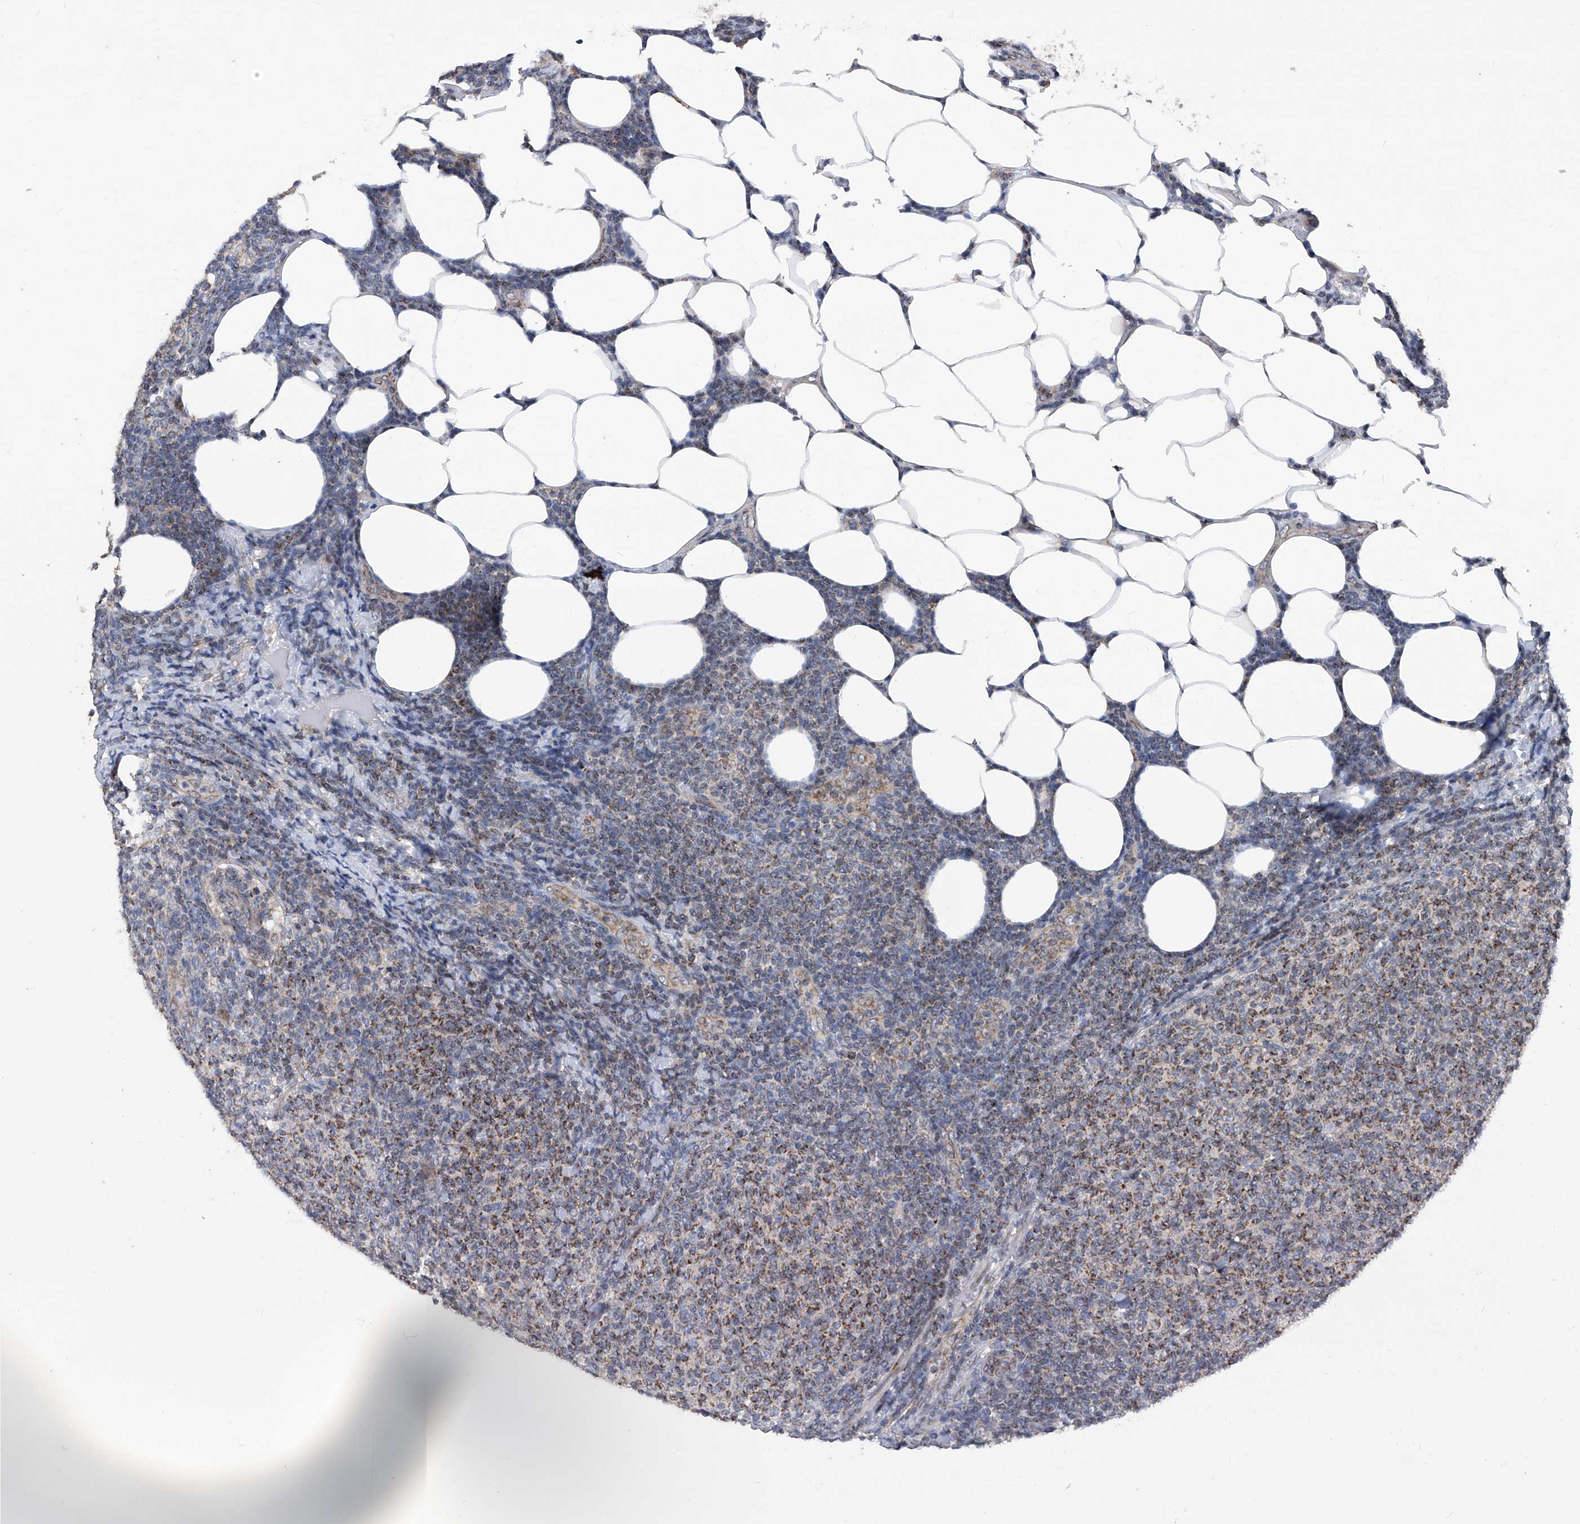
{"staining": {"intensity": "moderate", "quantity": ">75%", "location": "cytoplasmic/membranous"}, "tissue": "lymphoma", "cell_type": "Tumor cells", "image_type": "cancer", "snomed": [{"axis": "morphology", "description": "Malignant lymphoma, non-Hodgkin's type, Low grade"}, {"axis": "topography", "description": "Lymph node"}], "caption": "The photomicrograph shows immunohistochemical staining of malignant lymphoma, non-Hodgkin's type (low-grade). There is moderate cytoplasmic/membranous positivity is identified in approximately >75% of tumor cells. (DAB IHC, brown staining for protein, blue staining for nuclei).", "gene": "BCKDHB", "patient": {"sex": "male", "age": 66}}